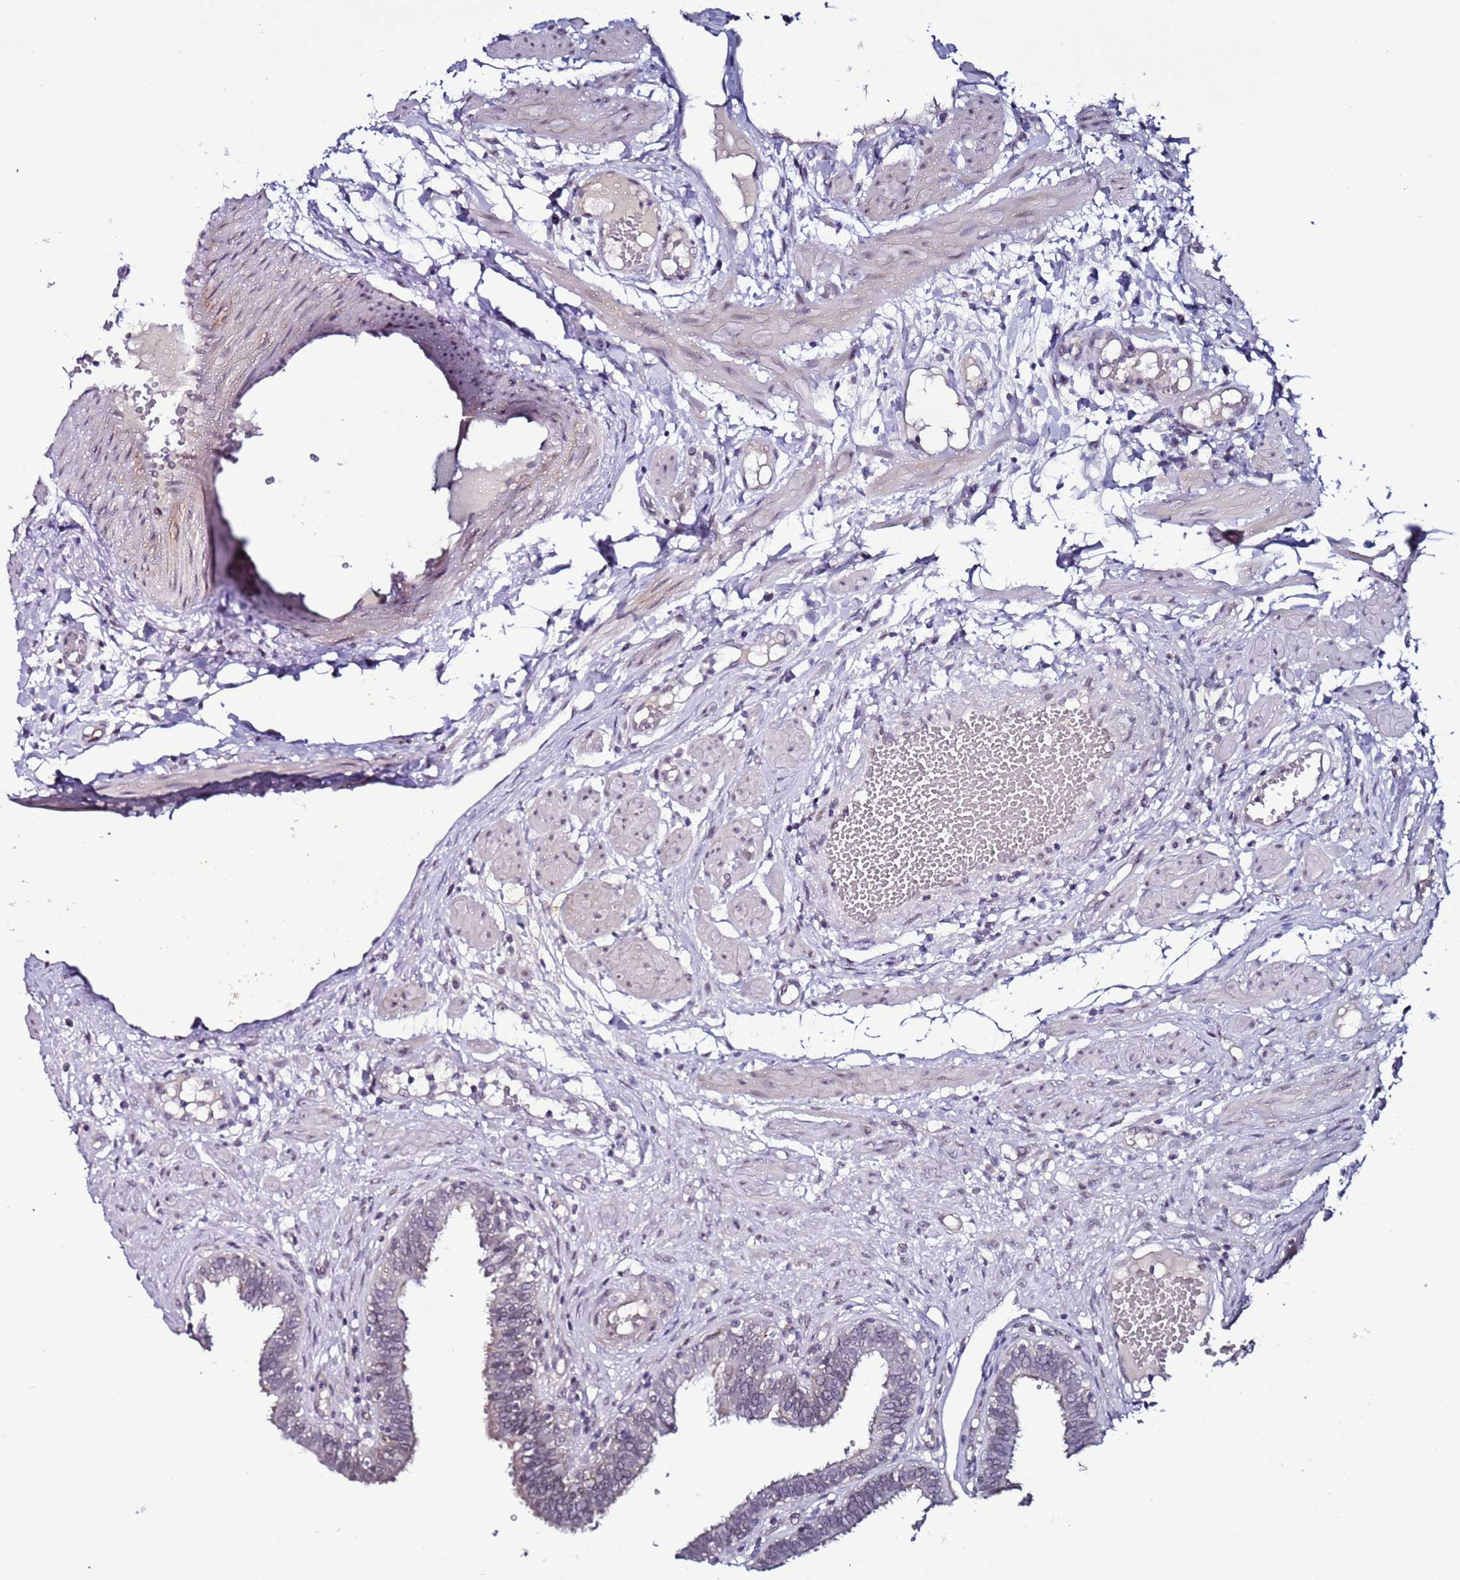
{"staining": {"intensity": "negative", "quantity": "none", "location": "none"}, "tissue": "fallopian tube", "cell_type": "Glandular cells", "image_type": "normal", "snomed": [{"axis": "morphology", "description": "Normal tissue, NOS"}, {"axis": "topography", "description": "Fallopian tube"}, {"axis": "topography", "description": "Placenta"}], "caption": "IHC of unremarkable human fallopian tube shows no staining in glandular cells.", "gene": "PSMA7", "patient": {"sex": "female", "age": 32}}